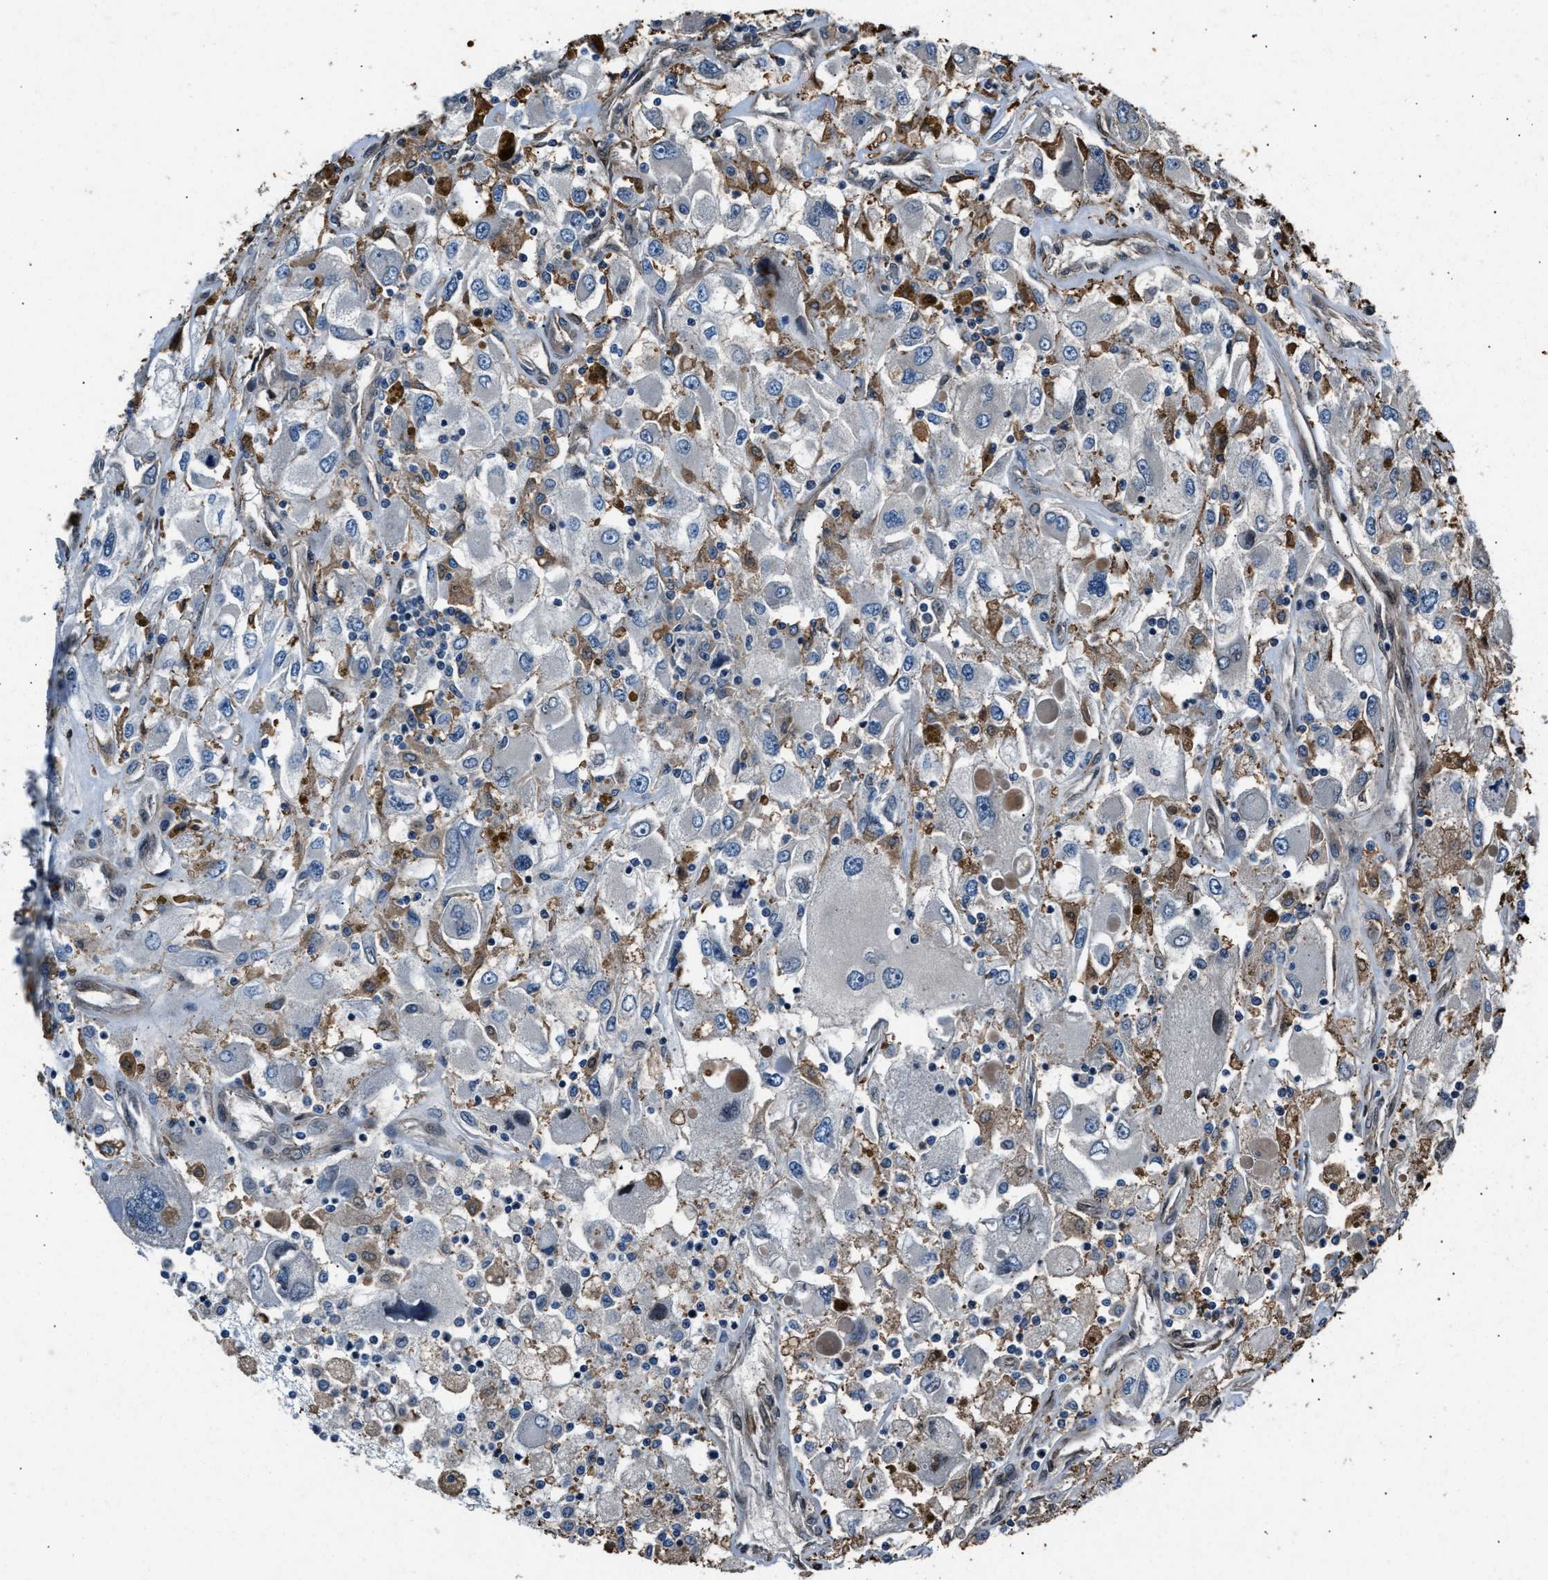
{"staining": {"intensity": "negative", "quantity": "none", "location": "none"}, "tissue": "renal cancer", "cell_type": "Tumor cells", "image_type": "cancer", "snomed": [{"axis": "morphology", "description": "Adenocarcinoma, NOS"}, {"axis": "topography", "description": "Kidney"}], "caption": "Immunohistochemistry of renal cancer displays no staining in tumor cells.", "gene": "DYNC2I1", "patient": {"sex": "female", "age": 52}}